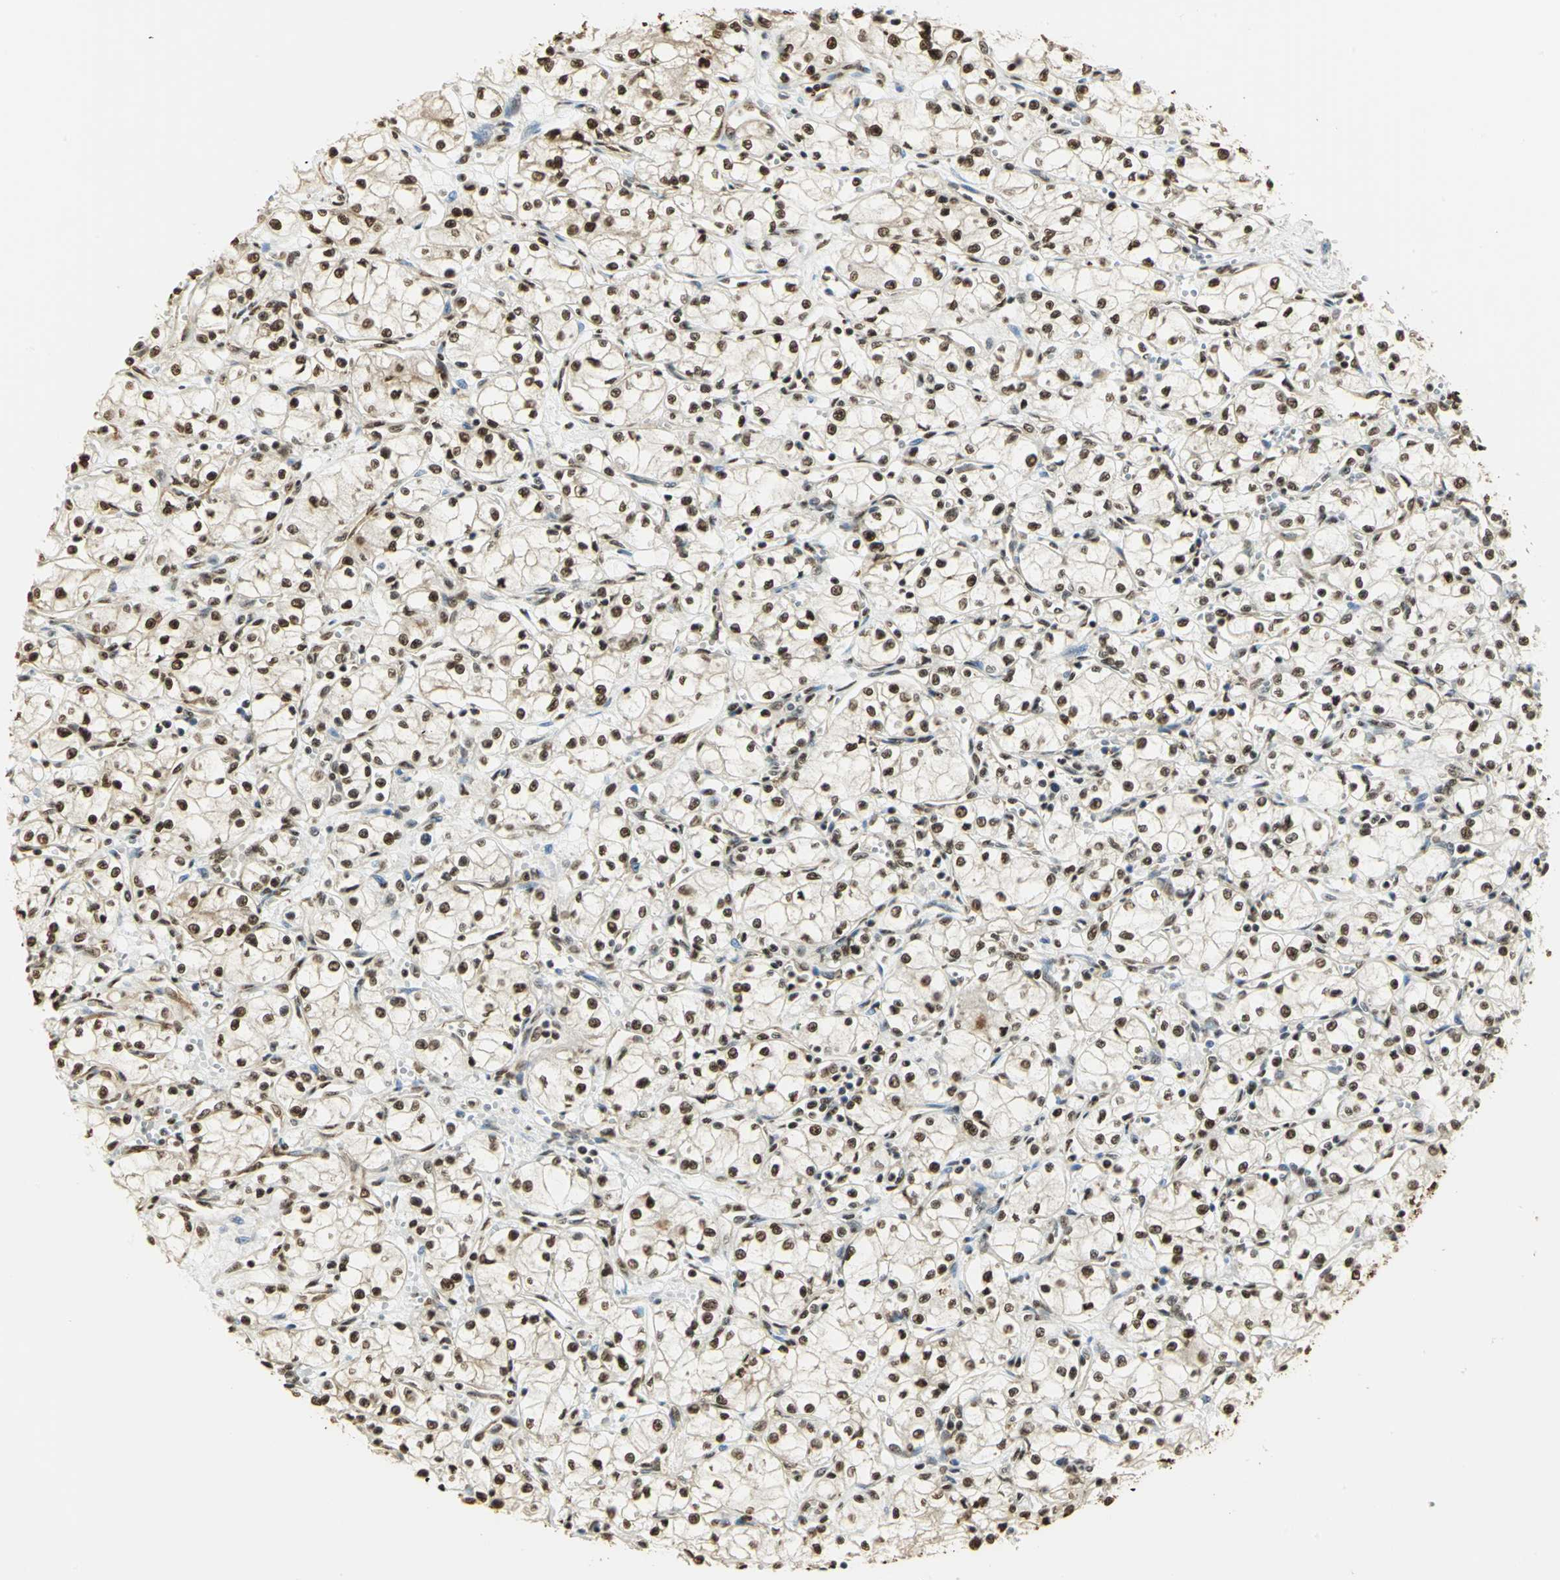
{"staining": {"intensity": "strong", "quantity": ">75%", "location": "nuclear"}, "tissue": "renal cancer", "cell_type": "Tumor cells", "image_type": "cancer", "snomed": [{"axis": "morphology", "description": "Normal tissue, NOS"}, {"axis": "morphology", "description": "Adenocarcinoma, NOS"}, {"axis": "topography", "description": "Kidney"}], "caption": "Immunohistochemical staining of adenocarcinoma (renal) exhibits high levels of strong nuclear expression in about >75% of tumor cells.", "gene": "SET", "patient": {"sex": "male", "age": 59}}